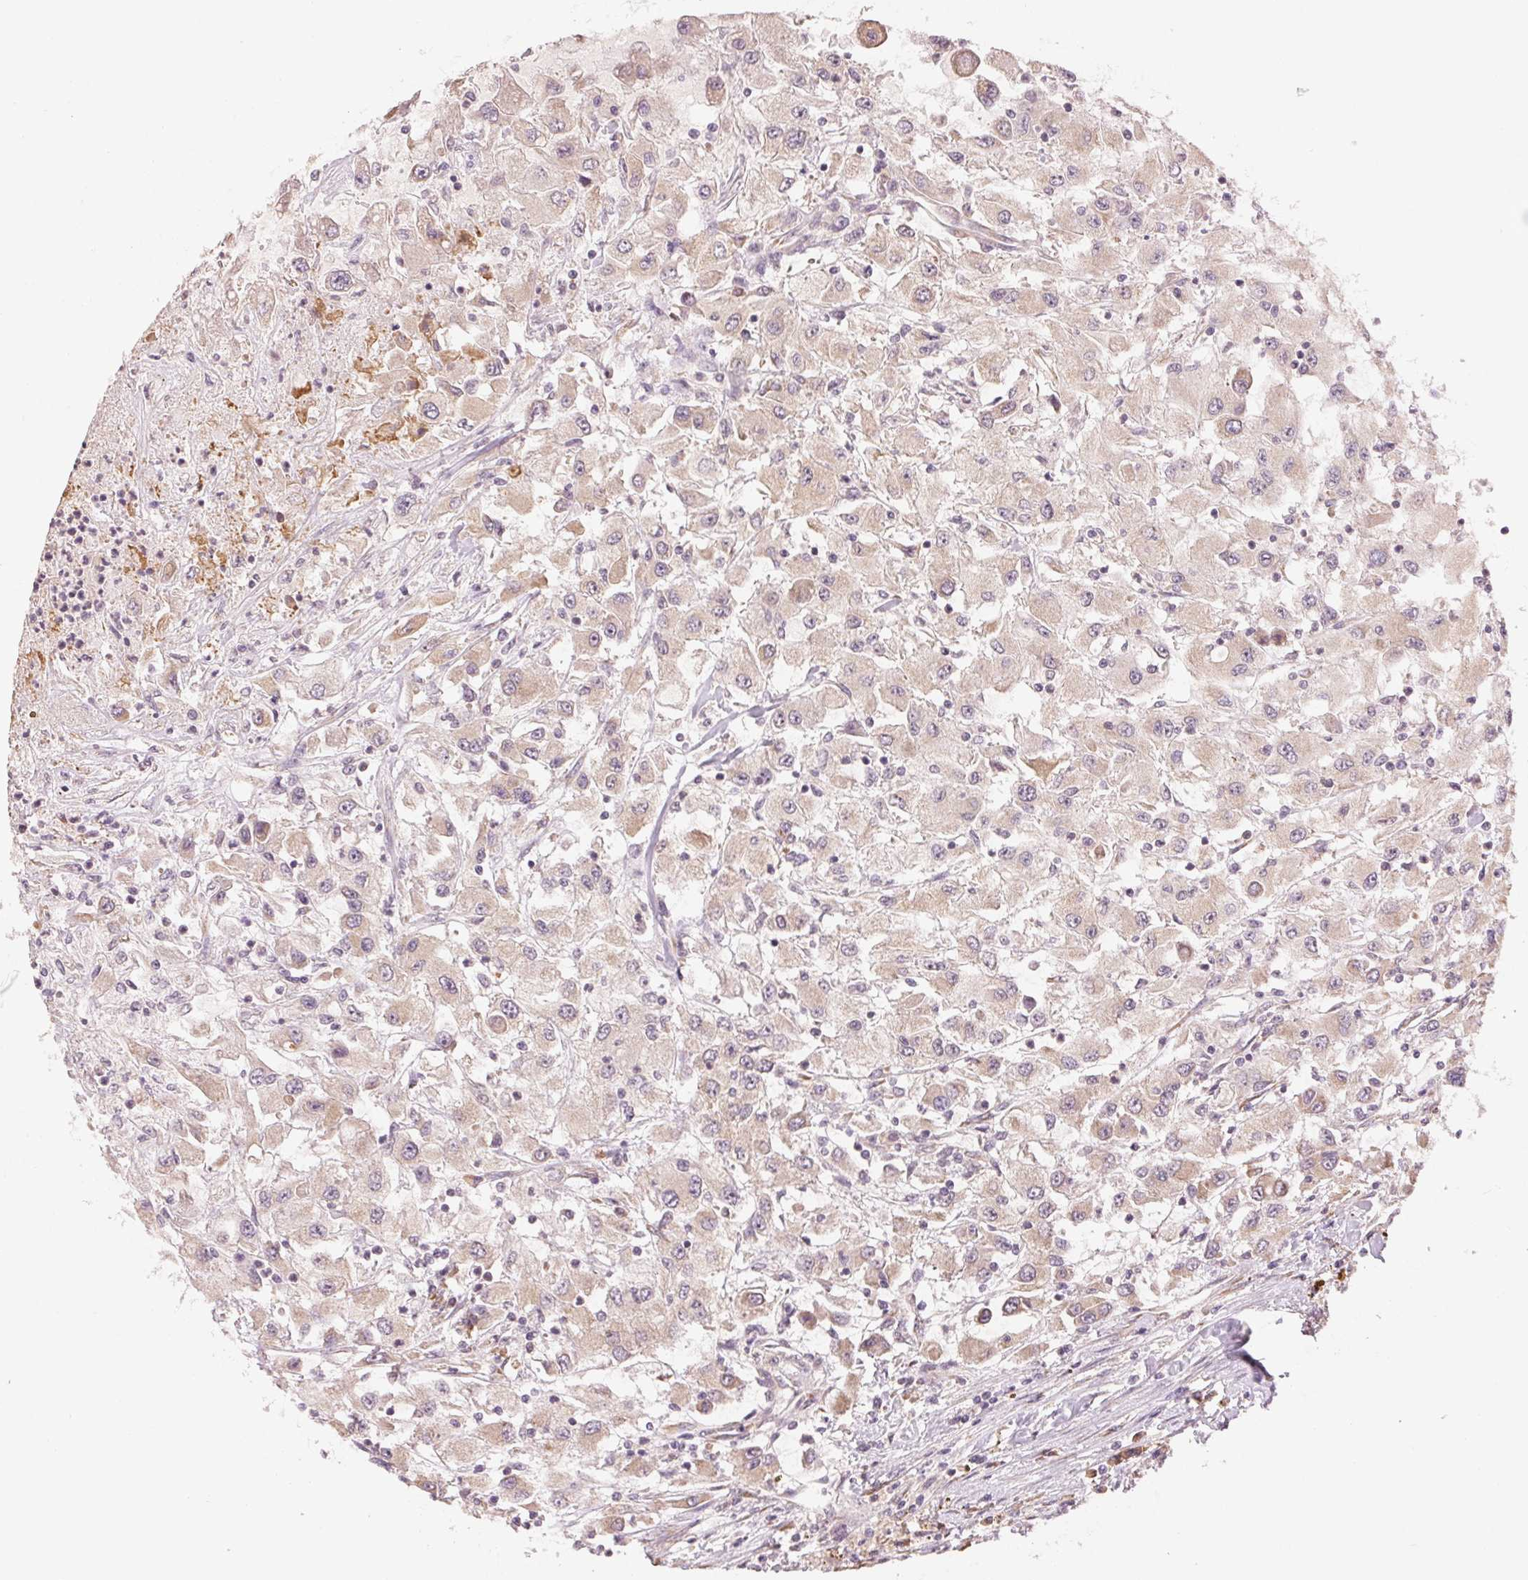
{"staining": {"intensity": "weak", "quantity": "25%-75%", "location": "cytoplasmic/membranous"}, "tissue": "renal cancer", "cell_type": "Tumor cells", "image_type": "cancer", "snomed": [{"axis": "morphology", "description": "Adenocarcinoma, NOS"}, {"axis": "topography", "description": "Kidney"}], "caption": "Weak cytoplasmic/membranous positivity for a protein is identified in about 25%-75% of tumor cells of renal cancer (adenocarcinoma) using immunohistochemistry (IHC).", "gene": "SLC20A1", "patient": {"sex": "female", "age": 67}}